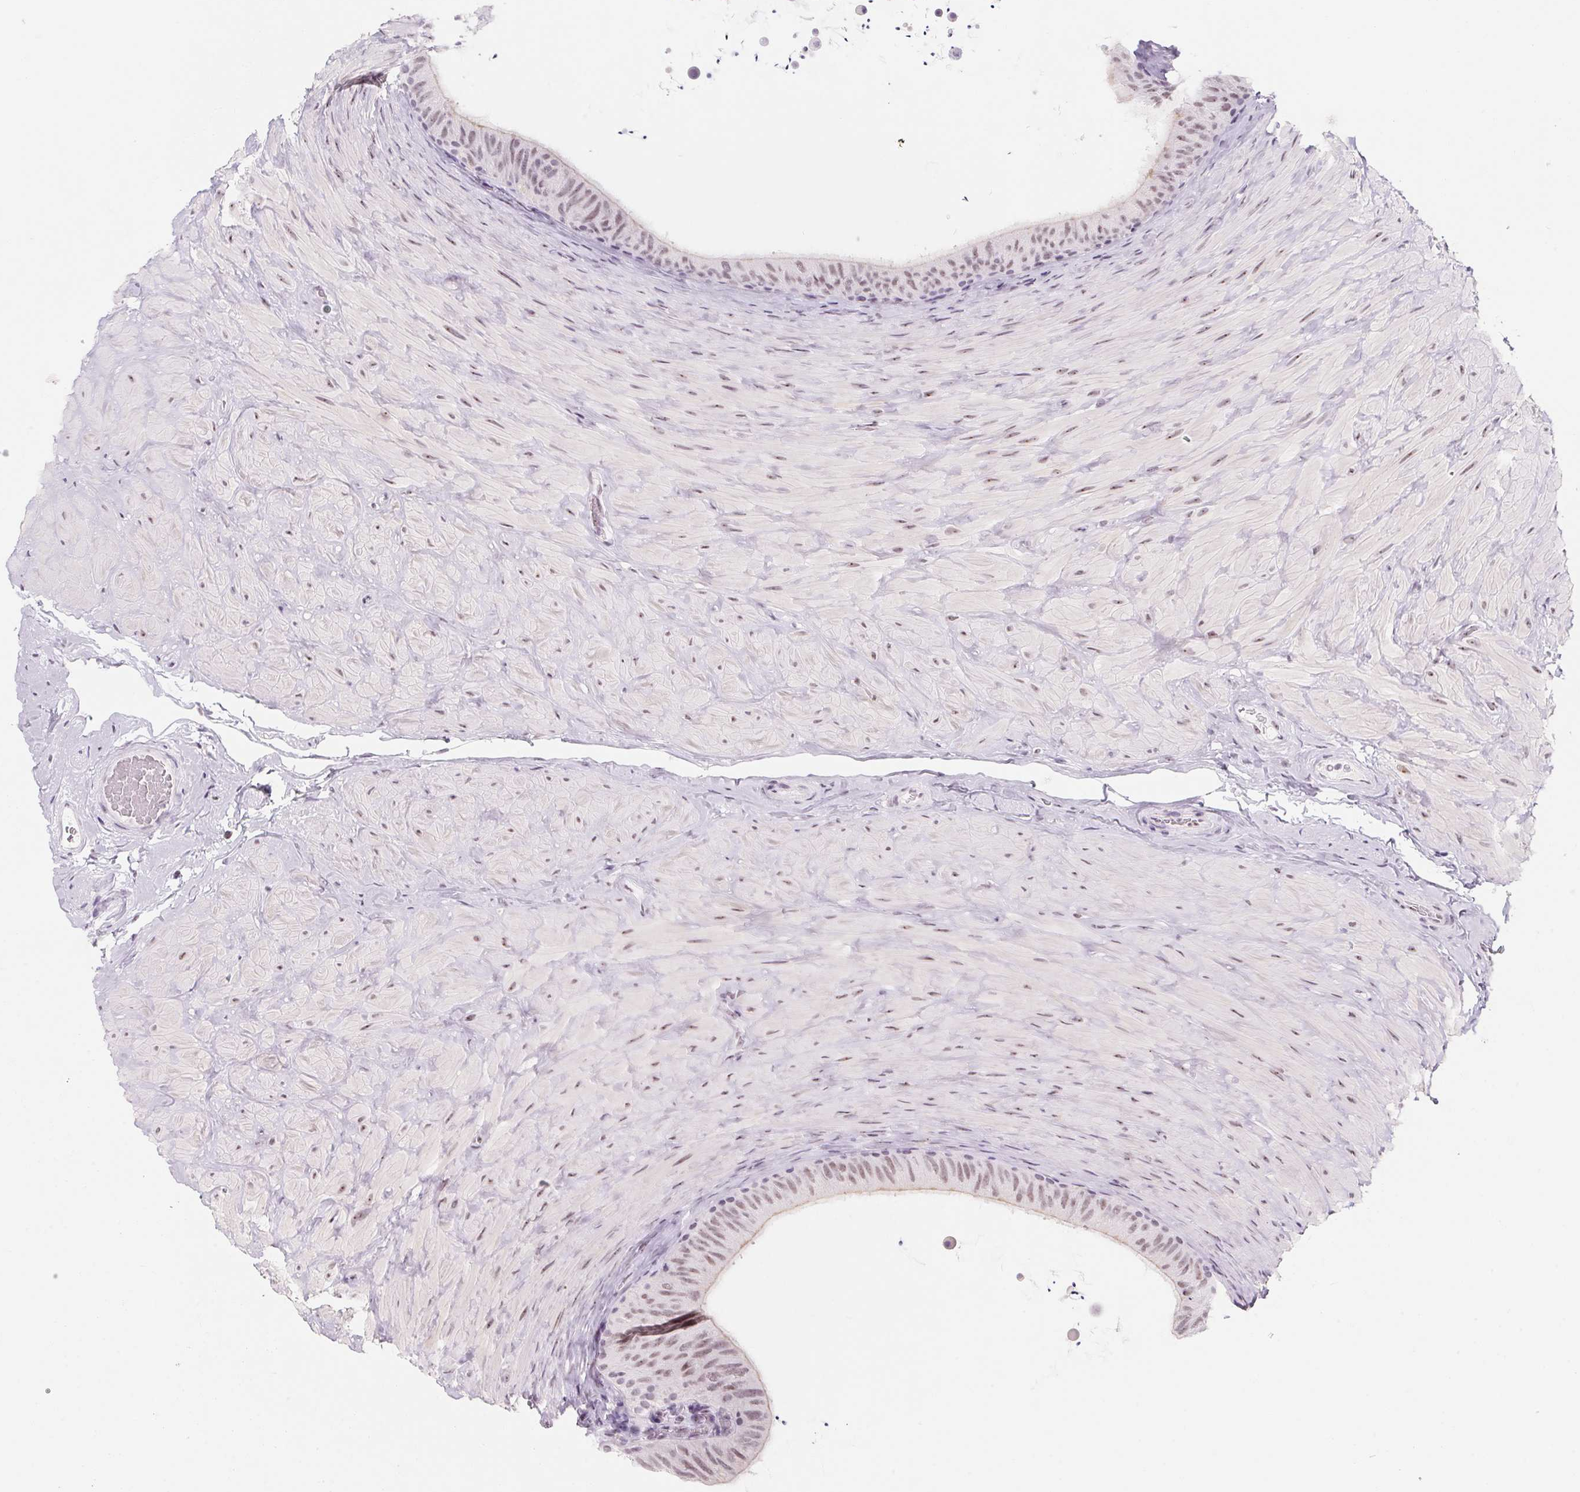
{"staining": {"intensity": "weak", "quantity": "25%-75%", "location": "nuclear"}, "tissue": "epididymis", "cell_type": "Glandular cells", "image_type": "normal", "snomed": [{"axis": "morphology", "description": "Normal tissue, NOS"}, {"axis": "topography", "description": "Epididymis, spermatic cord, NOS"}, {"axis": "topography", "description": "Epididymis"}], "caption": "Immunohistochemical staining of benign epididymis reveals 25%-75% levels of weak nuclear protein expression in about 25%-75% of glandular cells.", "gene": "ZIC4", "patient": {"sex": "male", "age": 31}}